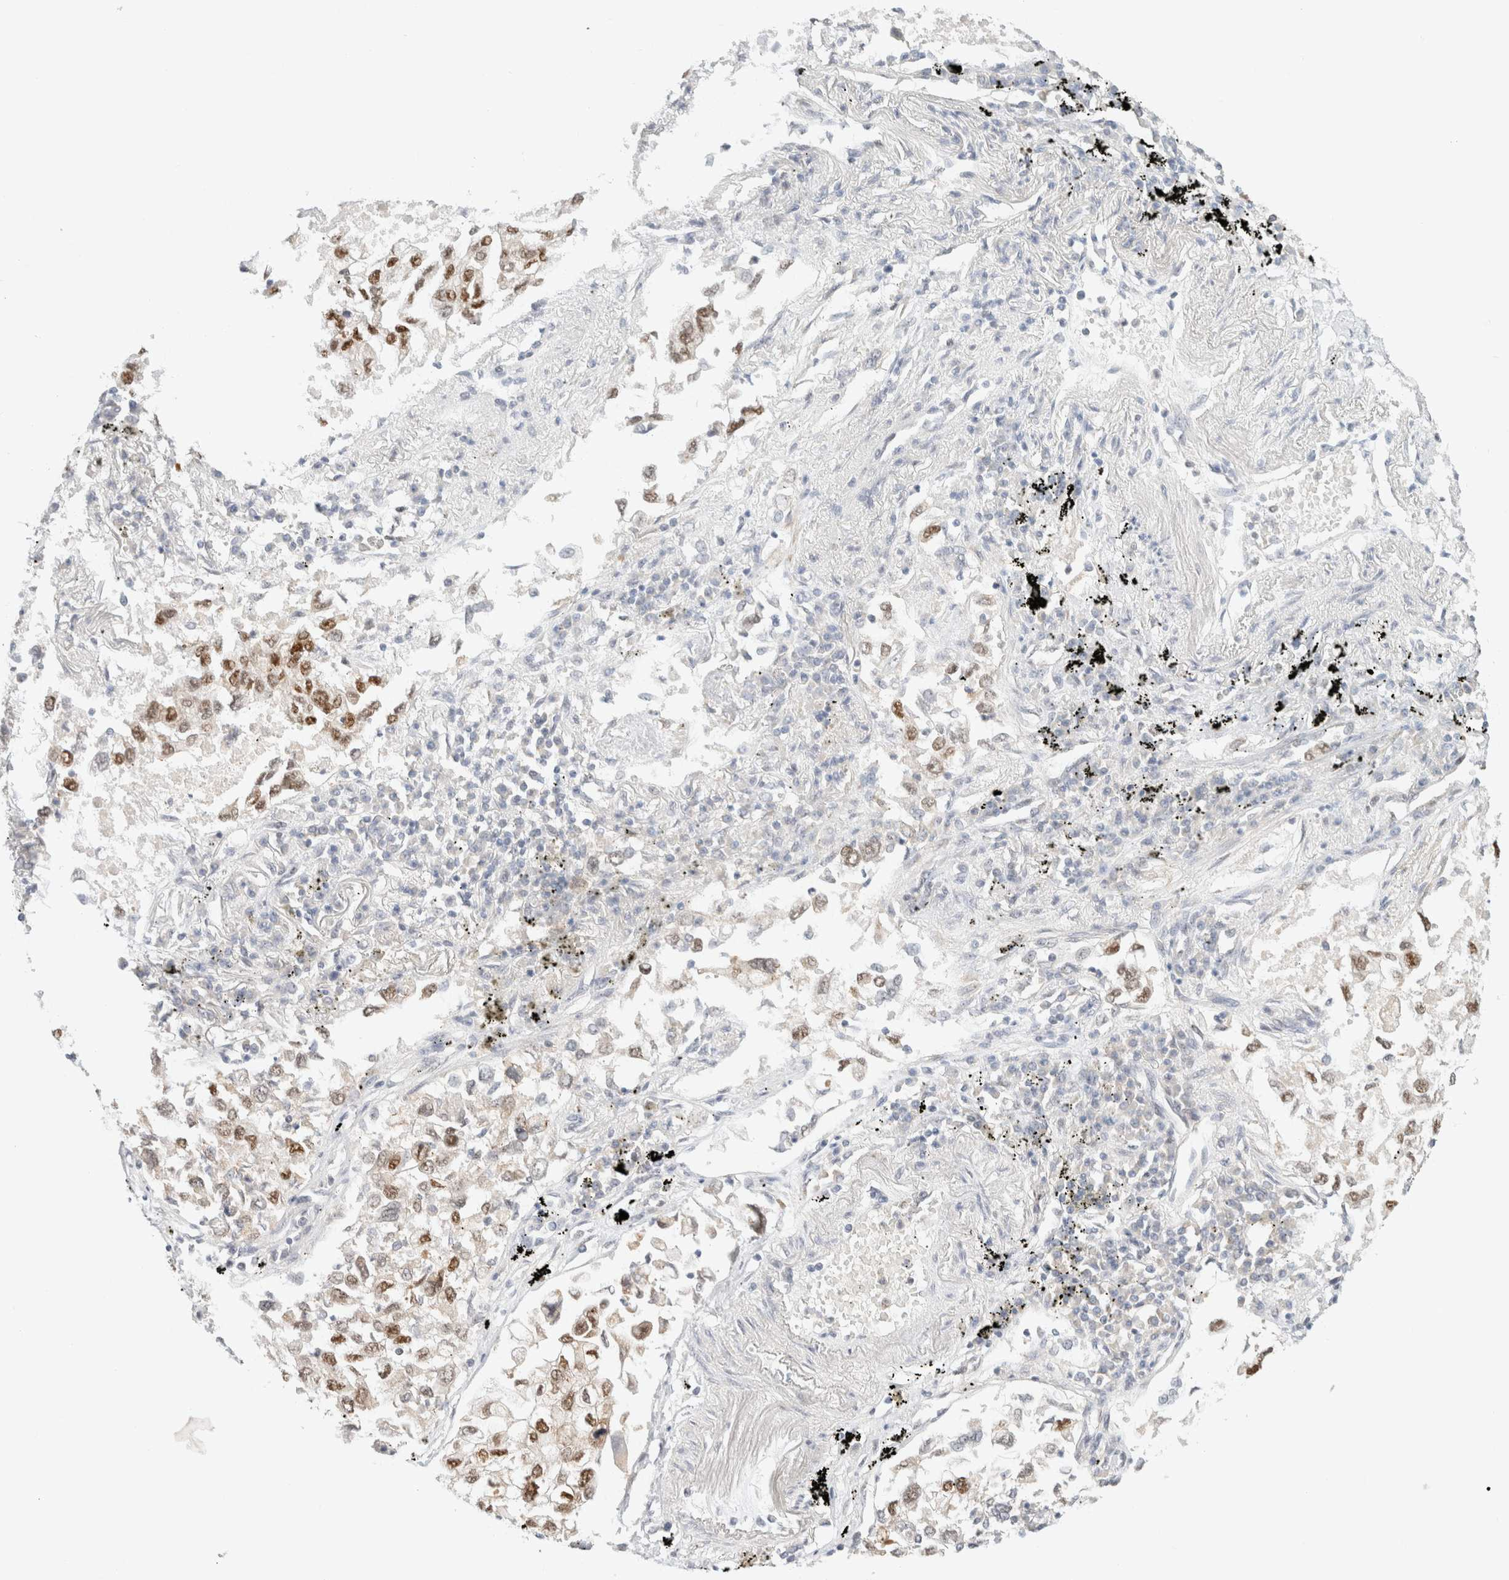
{"staining": {"intensity": "strong", "quantity": "25%-75%", "location": "nuclear"}, "tissue": "lung cancer", "cell_type": "Tumor cells", "image_type": "cancer", "snomed": [{"axis": "morphology", "description": "Inflammation, NOS"}, {"axis": "morphology", "description": "Adenocarcinoma, NOS"}, {"axis": "topography", "description": "Lung"}], "caption": "Strong nuclear expression is present in about 25%-75% of tumor cells in lung adenocarcinoma. The staining was performed using DAB, with brown indicating positive protein expression. Nuclei are stained blue with hematoxylin.", "gene": "ZNF768", "patient": {"sex": "male", "age": 63}}